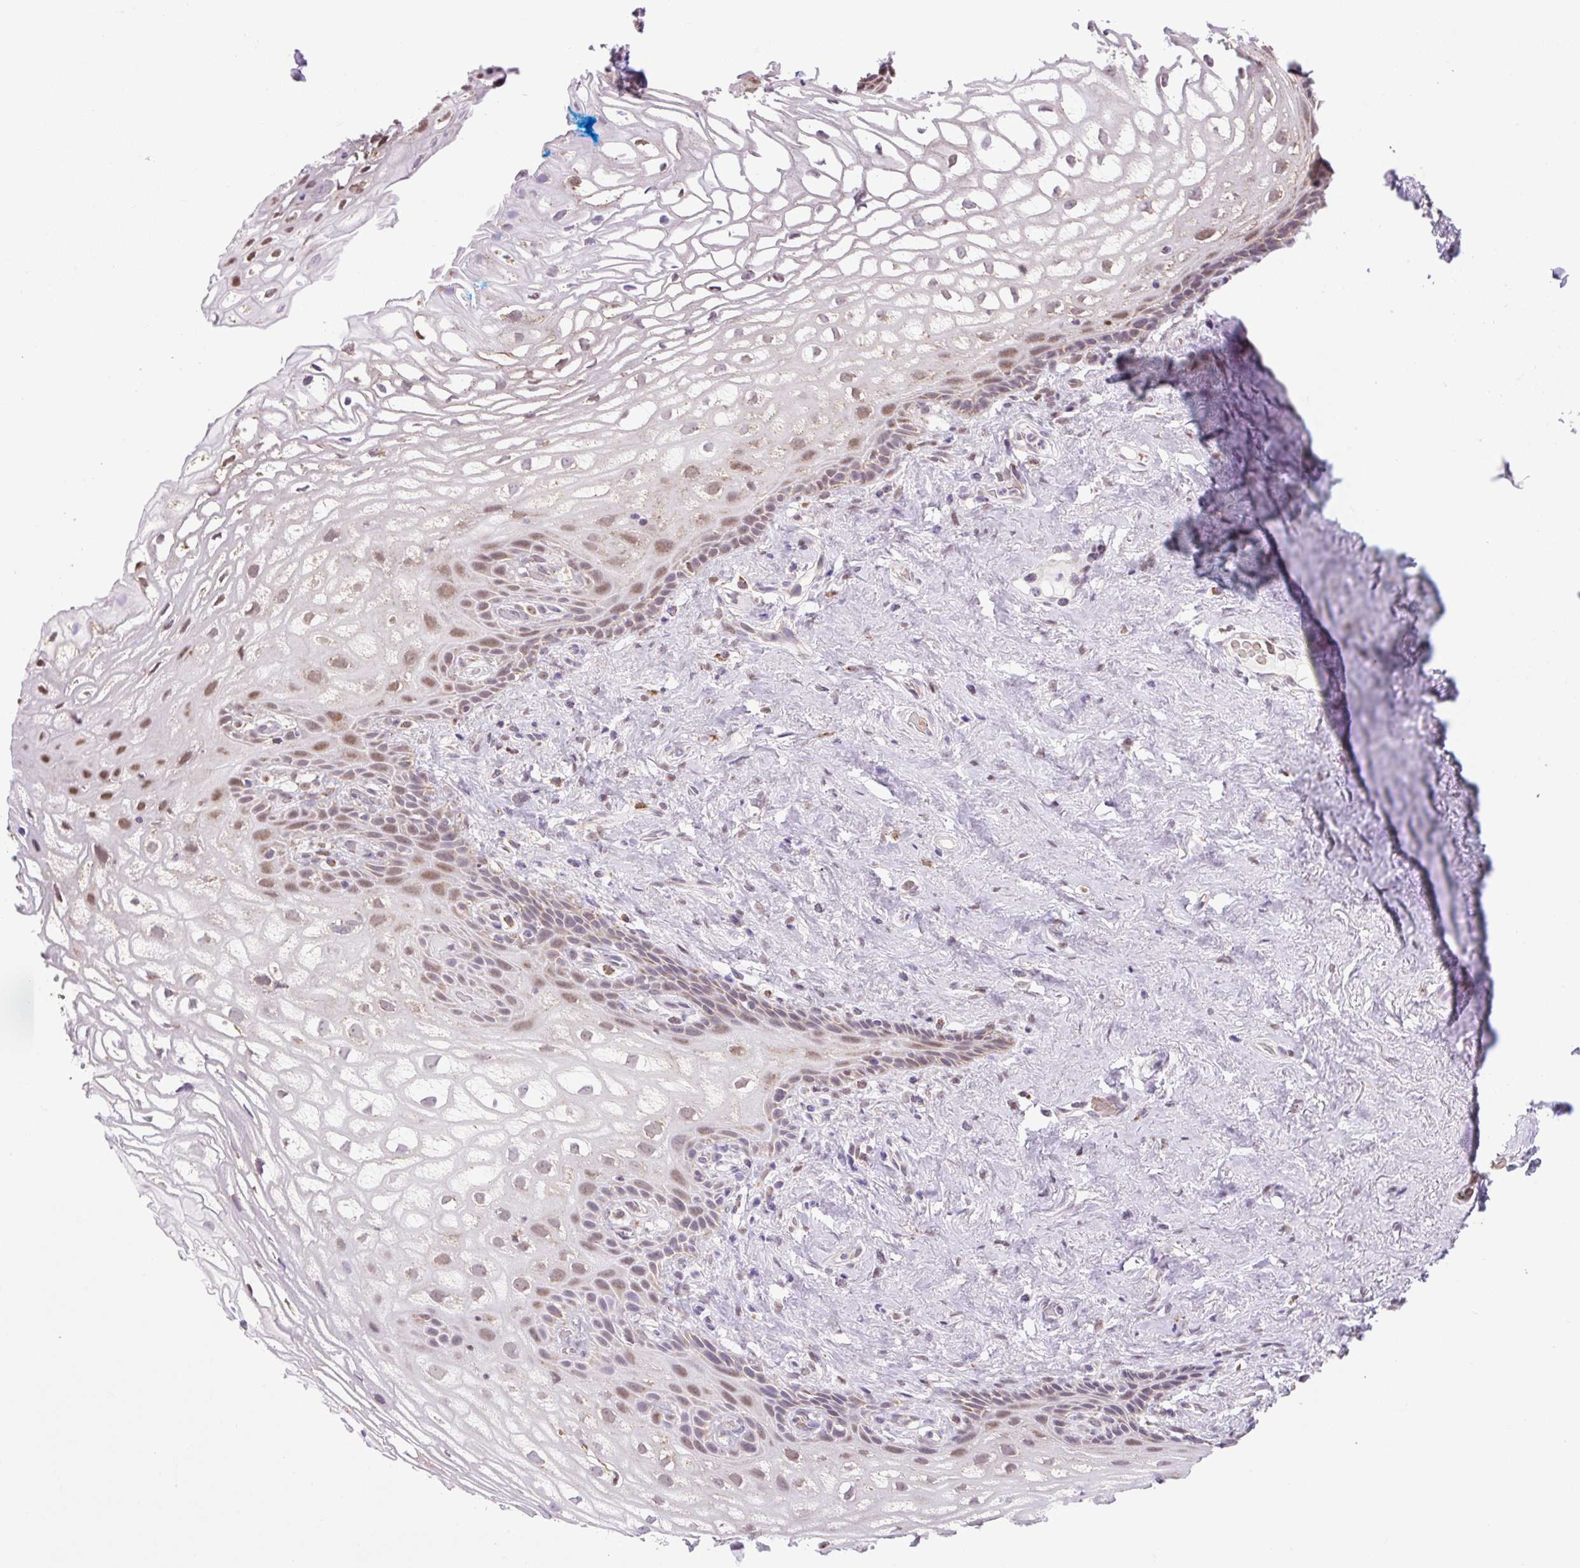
{"staining": {"intensity": "moderate", "quantity": ">75%", "location": "nuclear"}, "tissue": "vagina", "cell_type": "Squamous epithelial cells", "image_type": "normal", "snomed": [{"axis": "morphology", "description": "Normal tissue, NOS"}, {"axis": "morphology", "description": "Adenocarcinoma, NOS"}, {"axis": "topography", "description": "Rectum"}, {"axis": "topography", "description": "Vagina"}, {"axis": "topography", "description": "Peripheral nerve tissue"}], "caption": "Squamous epithelial cells reveal medium levels of moderate nuclear expression in about >75% of cells in normal human vagina.", "gene": "SCO2", "patient": {"sex": "female", "age": 71}}